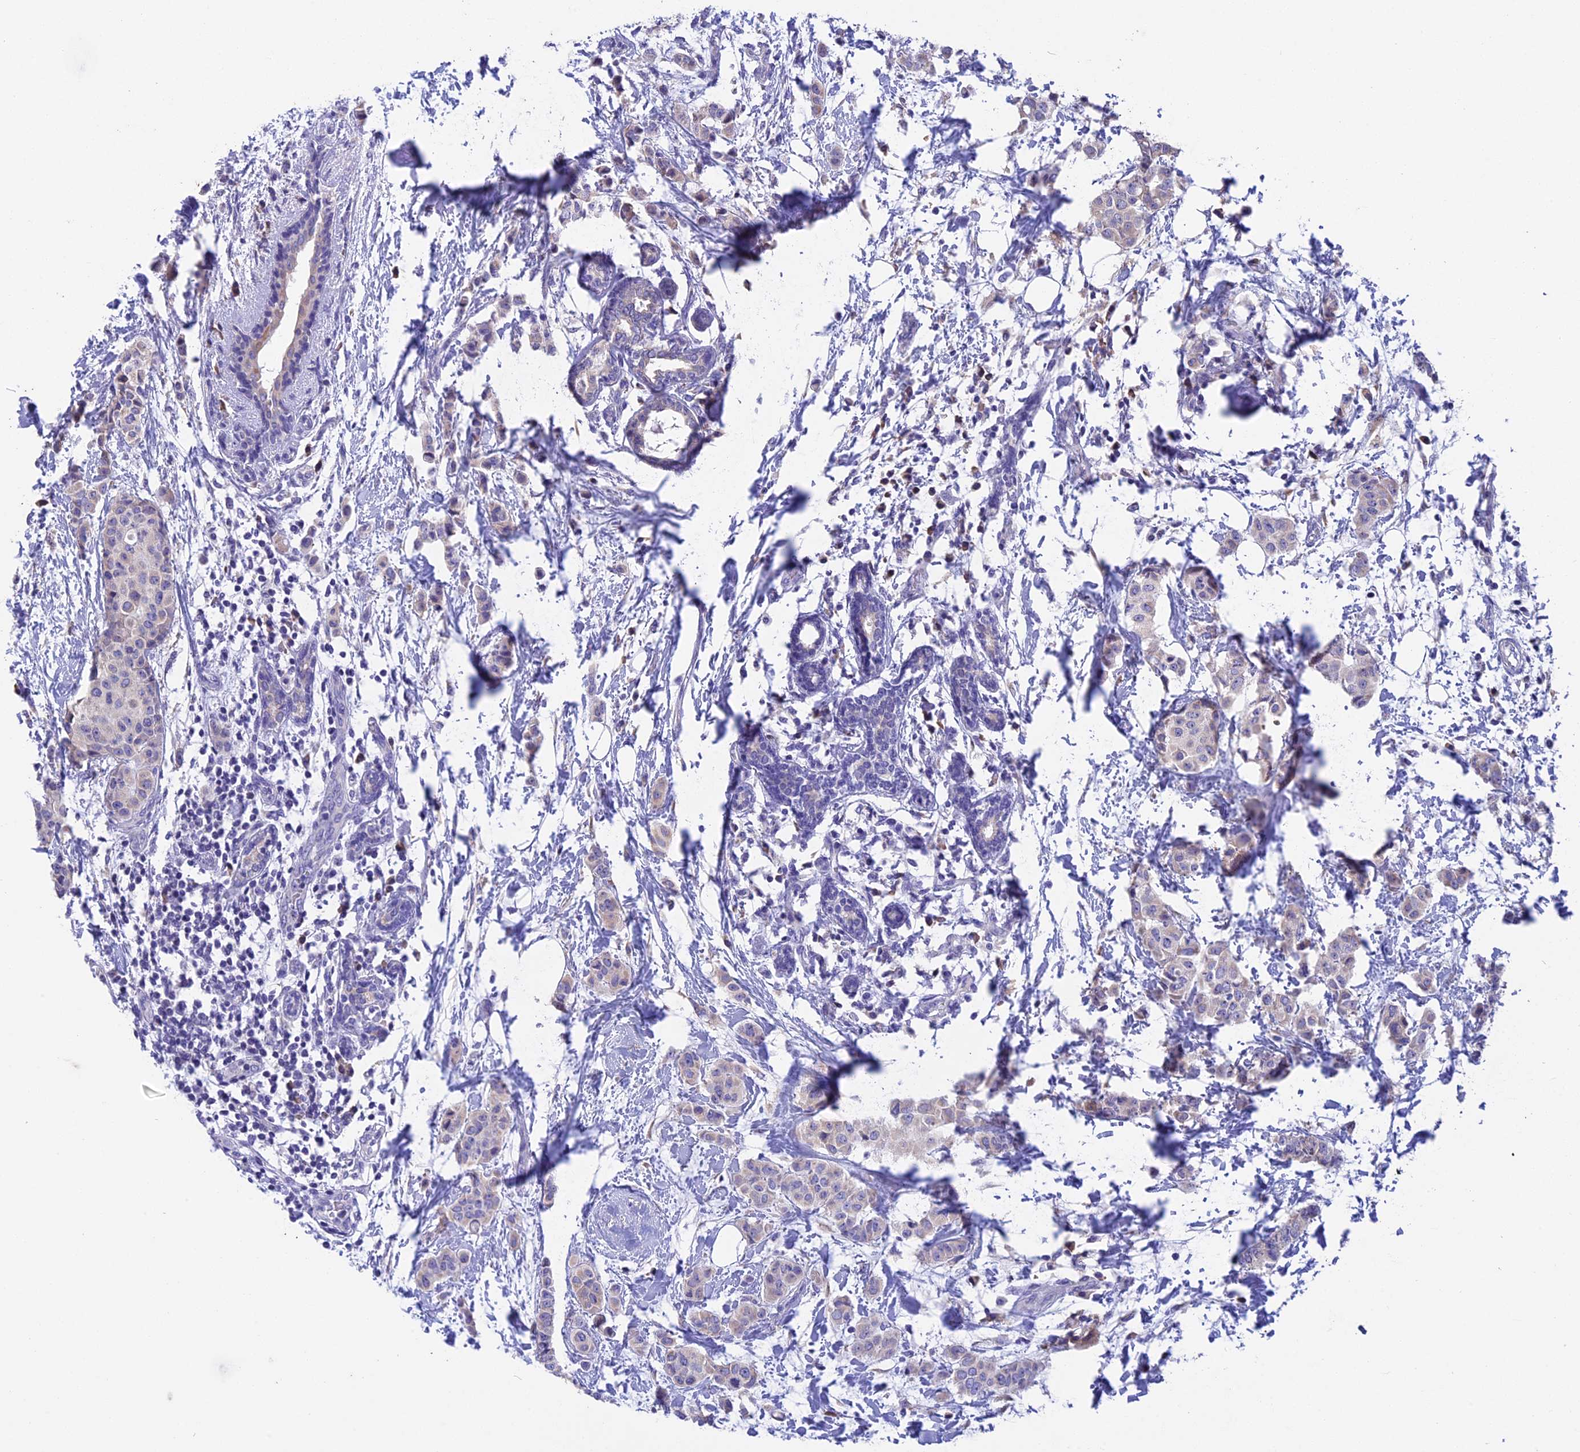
{"staining": {"intensity": "weak", "quantity": "<25%", "location": "cytoplasmic/membranous"}, "tissue": "breast cancer", "cell_type": "Tumor cells", "image_type": "cancer", "snomed": [{"axis": "morphology", "description": "Duct carcinoma"}, {"axis": "topography", "description": "Breast"}], "caption": "Tumor cells show no significant protein positivity in breast invasive ductal carcinoma.", "gene": "DMRTA2", "patient": {"sex": "female", "age": 40}}